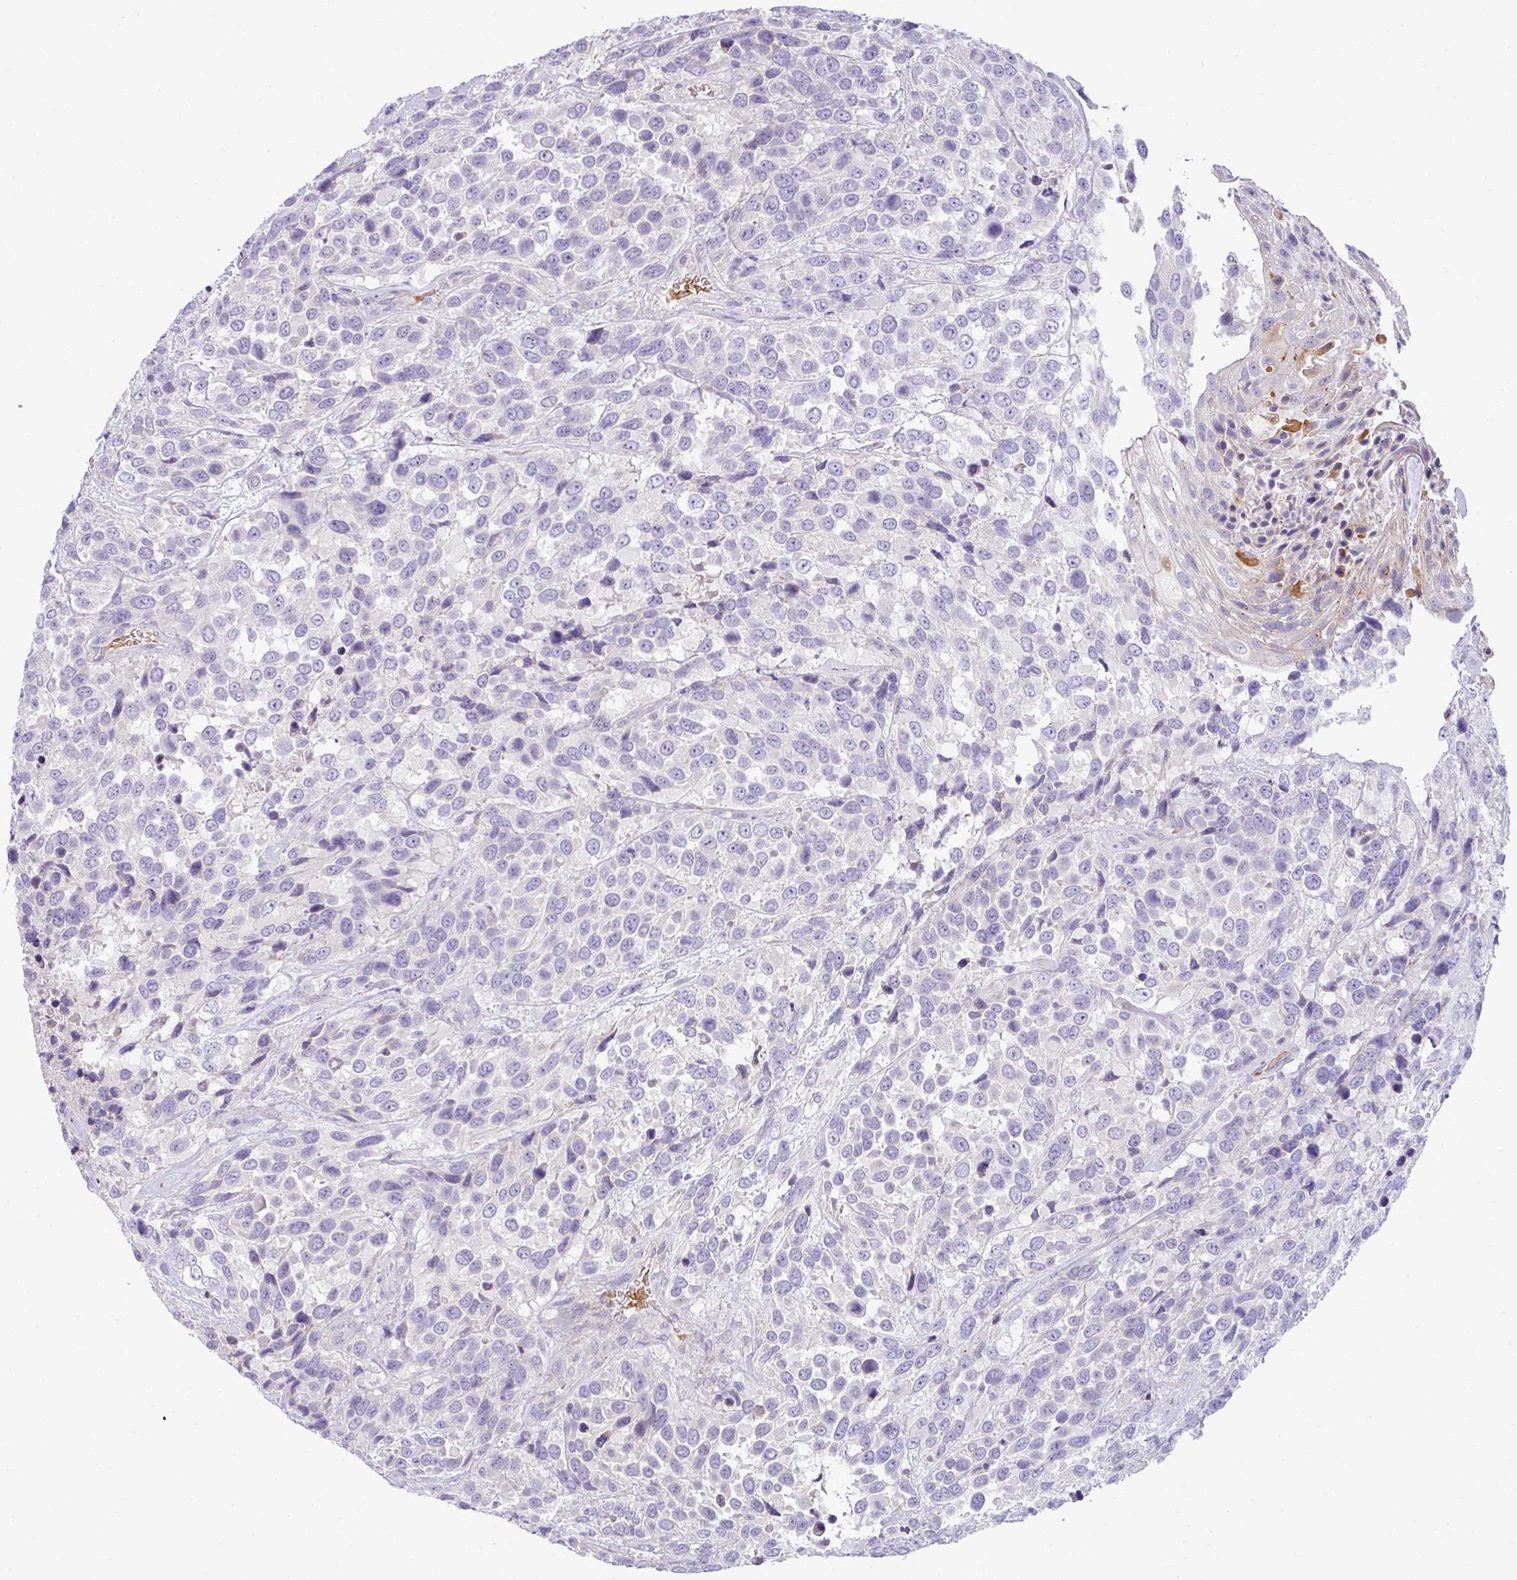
{"staining": {"intensity": "negative", "quantity": "none", "location": "none"}, "tissue": "urothelial cancer", "cell_type": "Tumor cells", "image_type": "cancer", "snomed": [{"axis": "morphology", "description": "Urothelial carcinoma, High grade"}, {"axis": "topography", "description": "Urinary bladder"}], "caption": "DAB immunohistochemical staining of human high-grade urothelial carcinoma reveals no significant staining in tumor cells. The staining is performed using DAB (3,3'-diaminobenzidine) brown chromogen with nuclei counter-stained in using hematoxylin.", "gene": "ACAP3", "patient": {"sex": "female", "age": 70}}